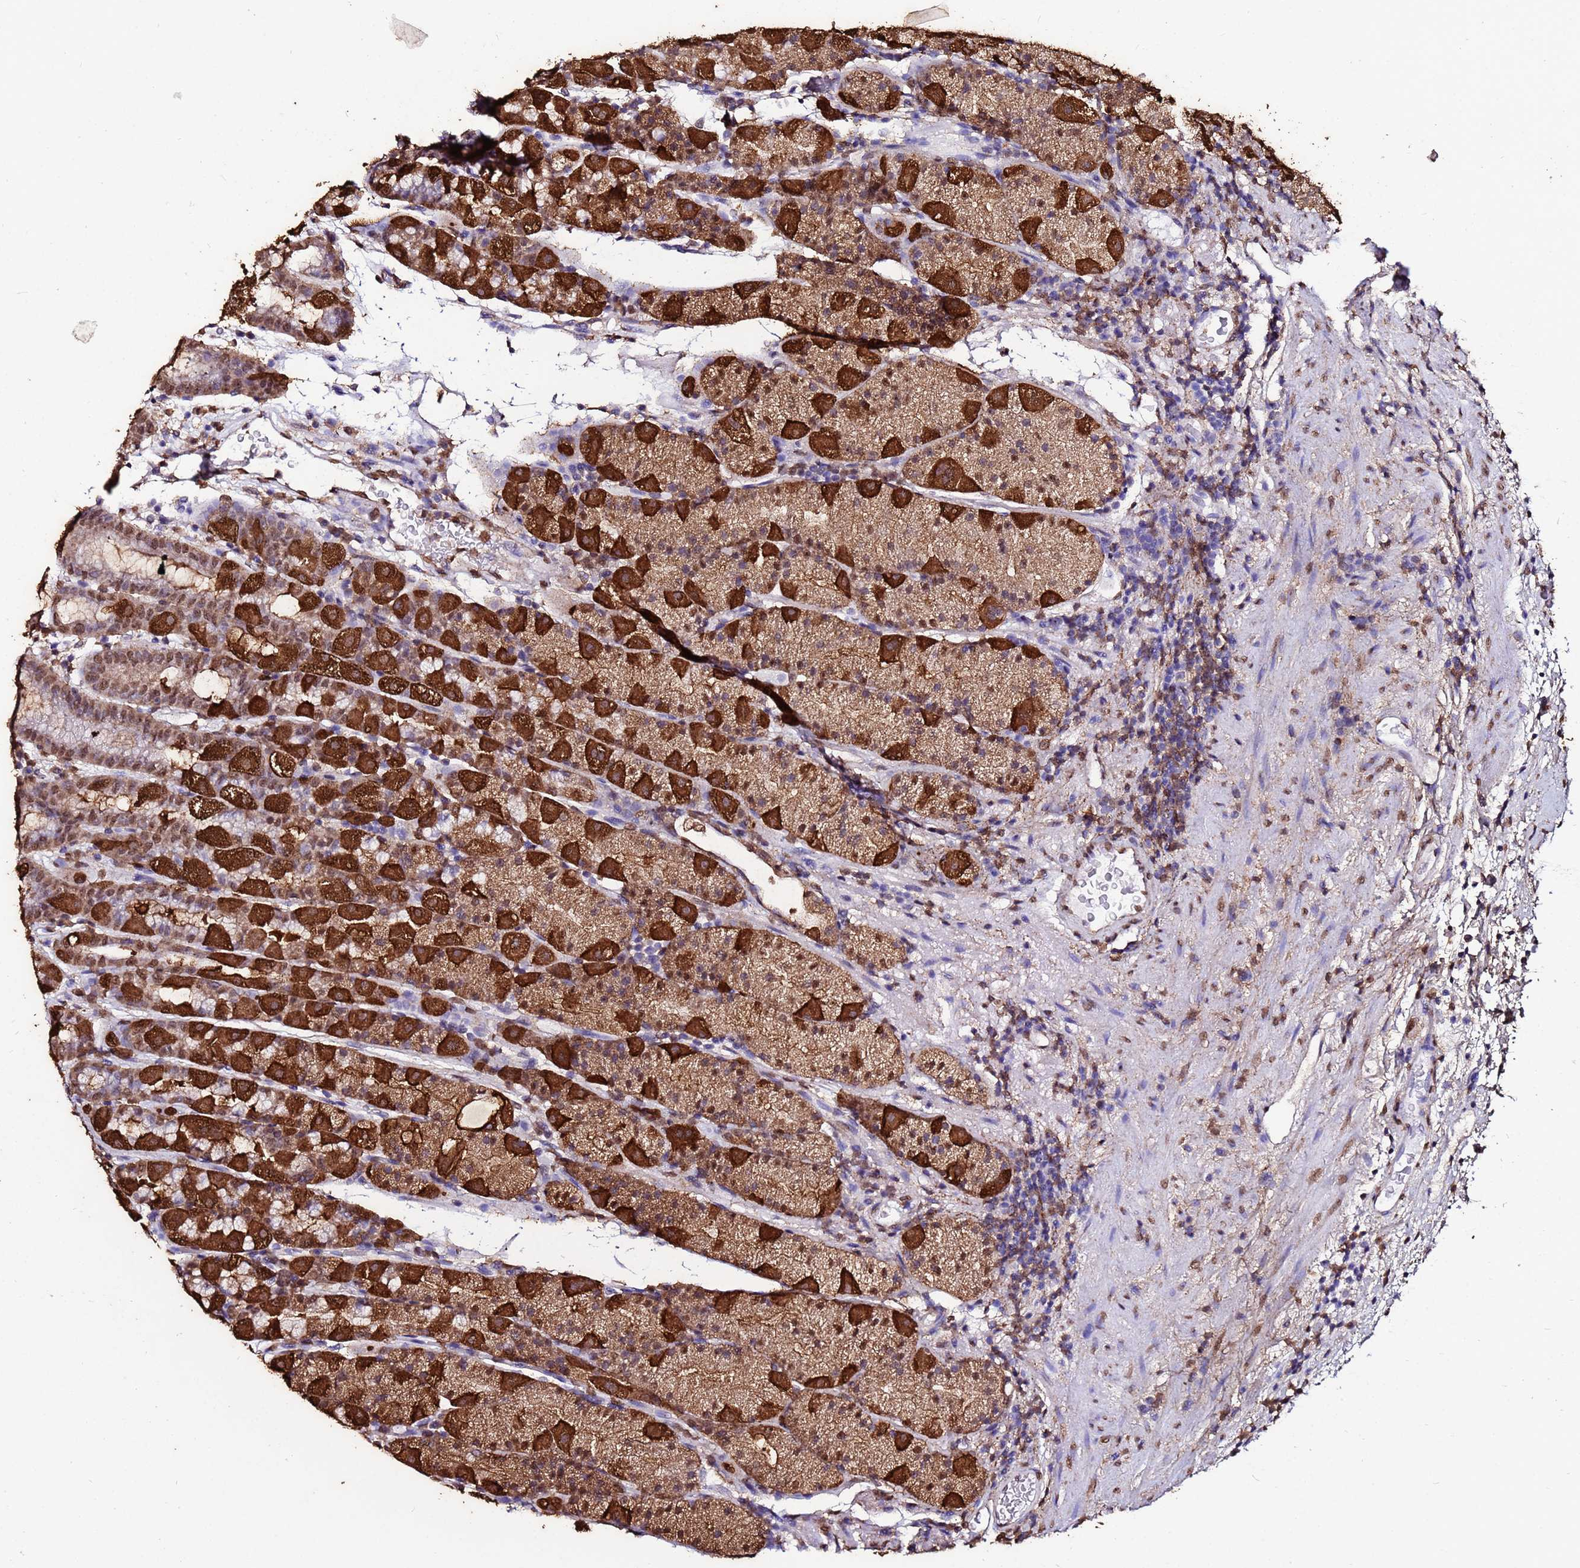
{"staining": {"intensity": "strong", "quantity": ">75%", "location": "cytoplasmic/membranous,nuclear"}, "tissue": "stomach", "cell_type": "Glandular cells", "image_type": "normal", "snomed": [{"axis": "morphology", "description": "Normal tissue, NOS"}, {"axis": "topography", "description": "Stomach, upper"}, {"axis": "topography", "description": "Stomach, lower"}, {"axis": "topography", "description": "Small intestine"}], "caption": "A histopathology image of stomach stained for a protein shows strong cytoplasmic/membranous,nuclear brown staining in glandular cells.", "gene": "TRIP6", "patient": {"sex": "male", "age": 68}}